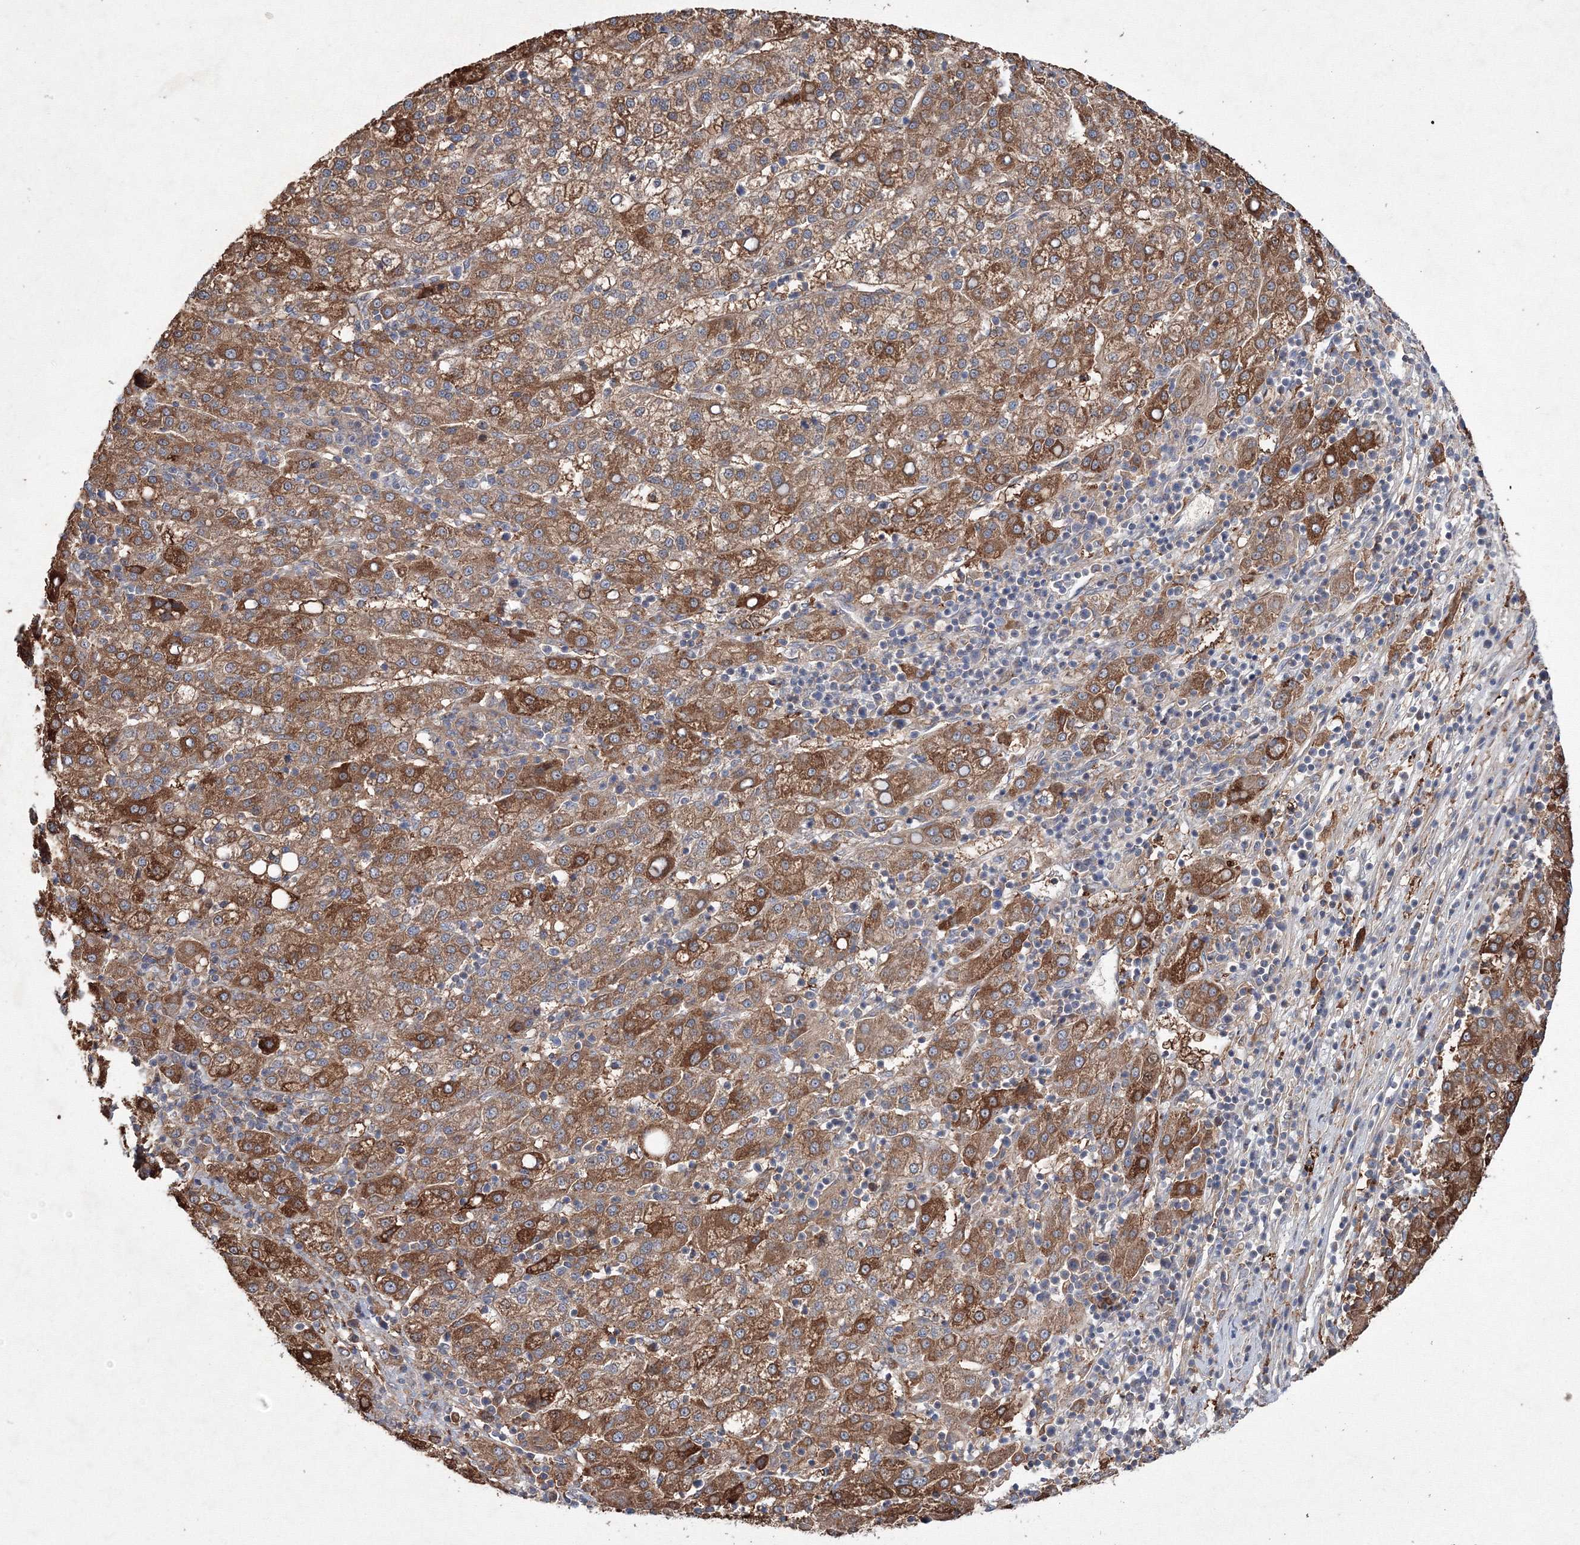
{"staining": {"intensity": "moderate", "quantity": ">75%", "location": "cytoplasmic/membranous"}, "tissue": "liver cancer", "cell_type": "Tumor cells", "image_type": "cancer", "snomed": [{"axis": "morphology", "description": "Carcinoma, Hepatocellular, NOS"}, {"axis": "topography", "description": "Liver"}], "caption": "Immunohistochemistry (DAB (3,3'-diaminobenzidine)) staining of hepatocellular carcinoma (liver) reveals moderate cytoplasmic/membranous protein staining in approximately >75% of tumor cells.", "gene": "RANBP3L", "patient": {"sex": "female", "age": 58}}